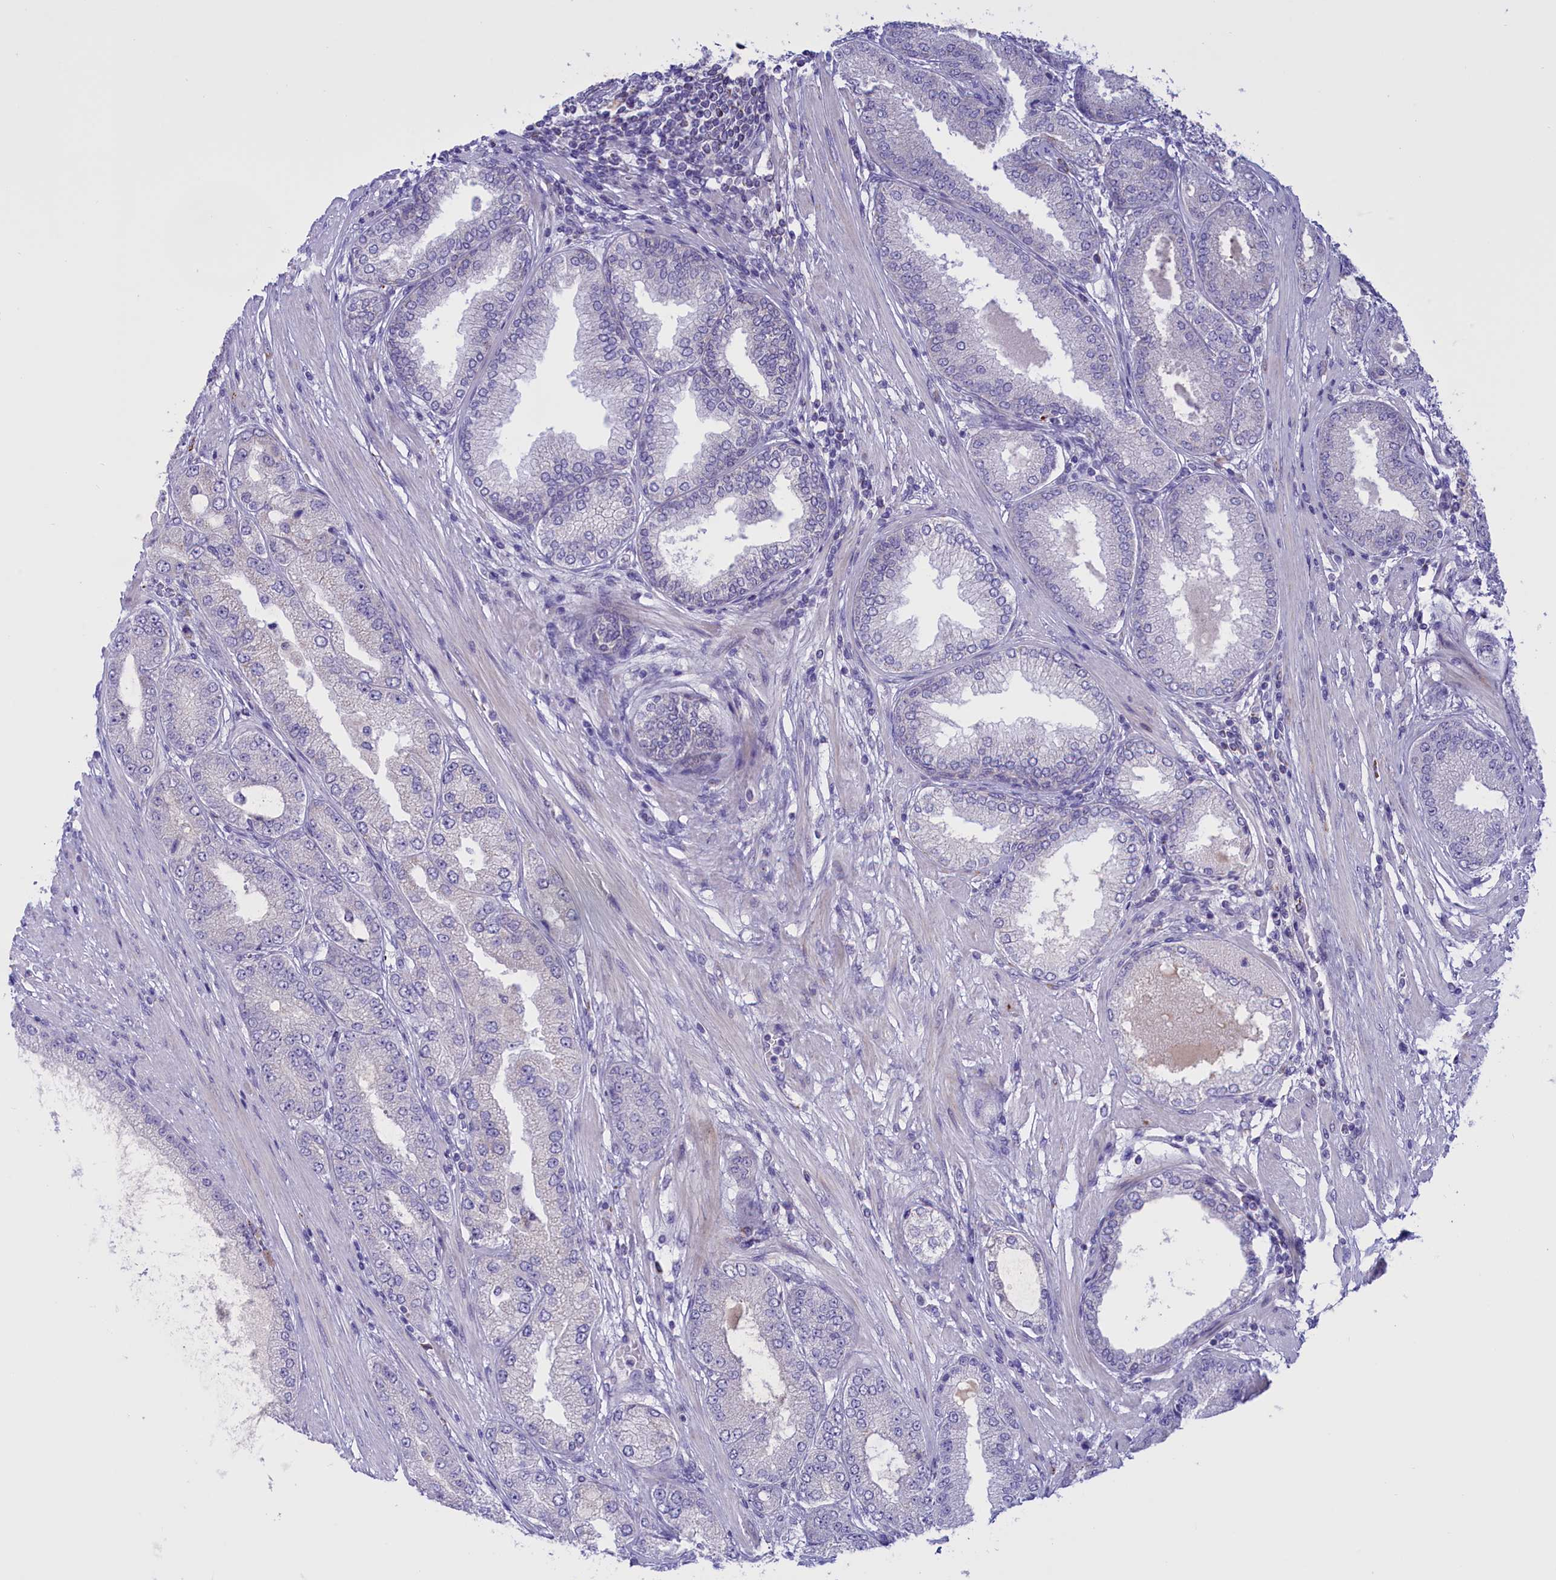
{"staining": {"intensity": "negative", "quantity": "none", "location": "none"}, "tissue": "prostate cancer", "cell_type": "Tumor cells", "image_type": "cancer", "snomed": [{"axis": "morphology", "description": "Adenocarcinoma, High grade"}, {"axis": "topography", "description": "Prostate"}], "caption": "IHC micrograph of neoplastic tissue: adenocarcinoma (high-grade) (prostate) stained with DAB (3,3'-diaminobenzidine) reveals no significant protein expression in tumor cells. (Brightfield microscopy of DAB IHC at high magnification).", "gene": "FAM149B1", "patient": {"sex": "male", "age": 71}}